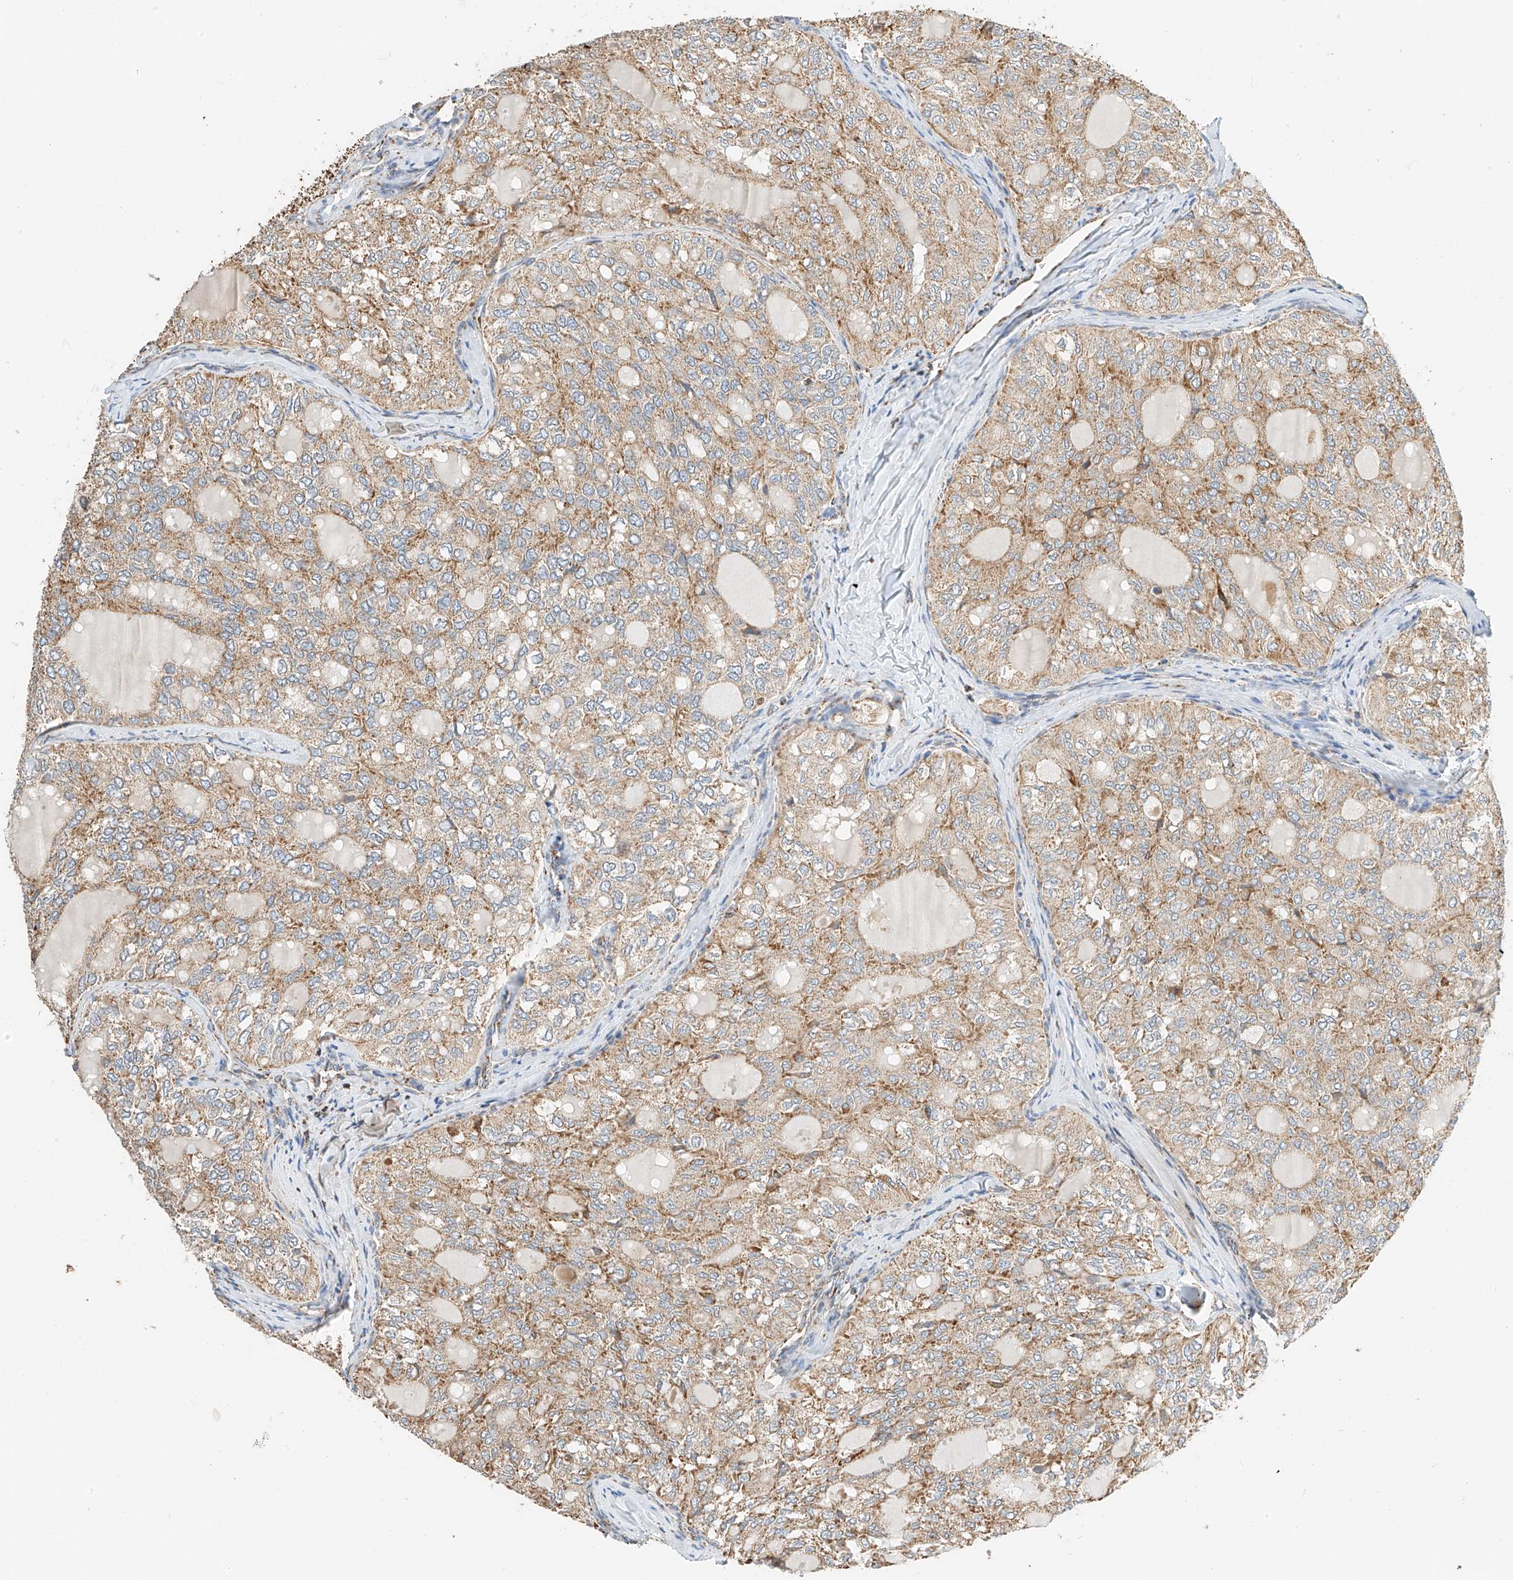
{"staining": {"intensity": "weak", "quantity": ">75%", "location": "cytoplasmic/membranous"}, "tissue": "thyroid cancer", "cell_type": "Tumor cells", "image_type": "cancer", "snomed": [{"axis": "morphology", "description": "Follicular adenoma carcinoma, NOS"}, {"axis": "topography", "description": "Thyroid gland"}], "caption": "Thyroid follicular adenoma carcinoma stained with DAB (3,3'-diaminobenzidine) immunohistochemistry shows low levels of weak cytoplasmic/membranous expression in about >75% of tumor cells. Immunohistochemistry stains the protein of interest in brown and the nuclei are stained blue.", "gene": "YIPF7", "patient": {"sex": "male", "age": 75}}